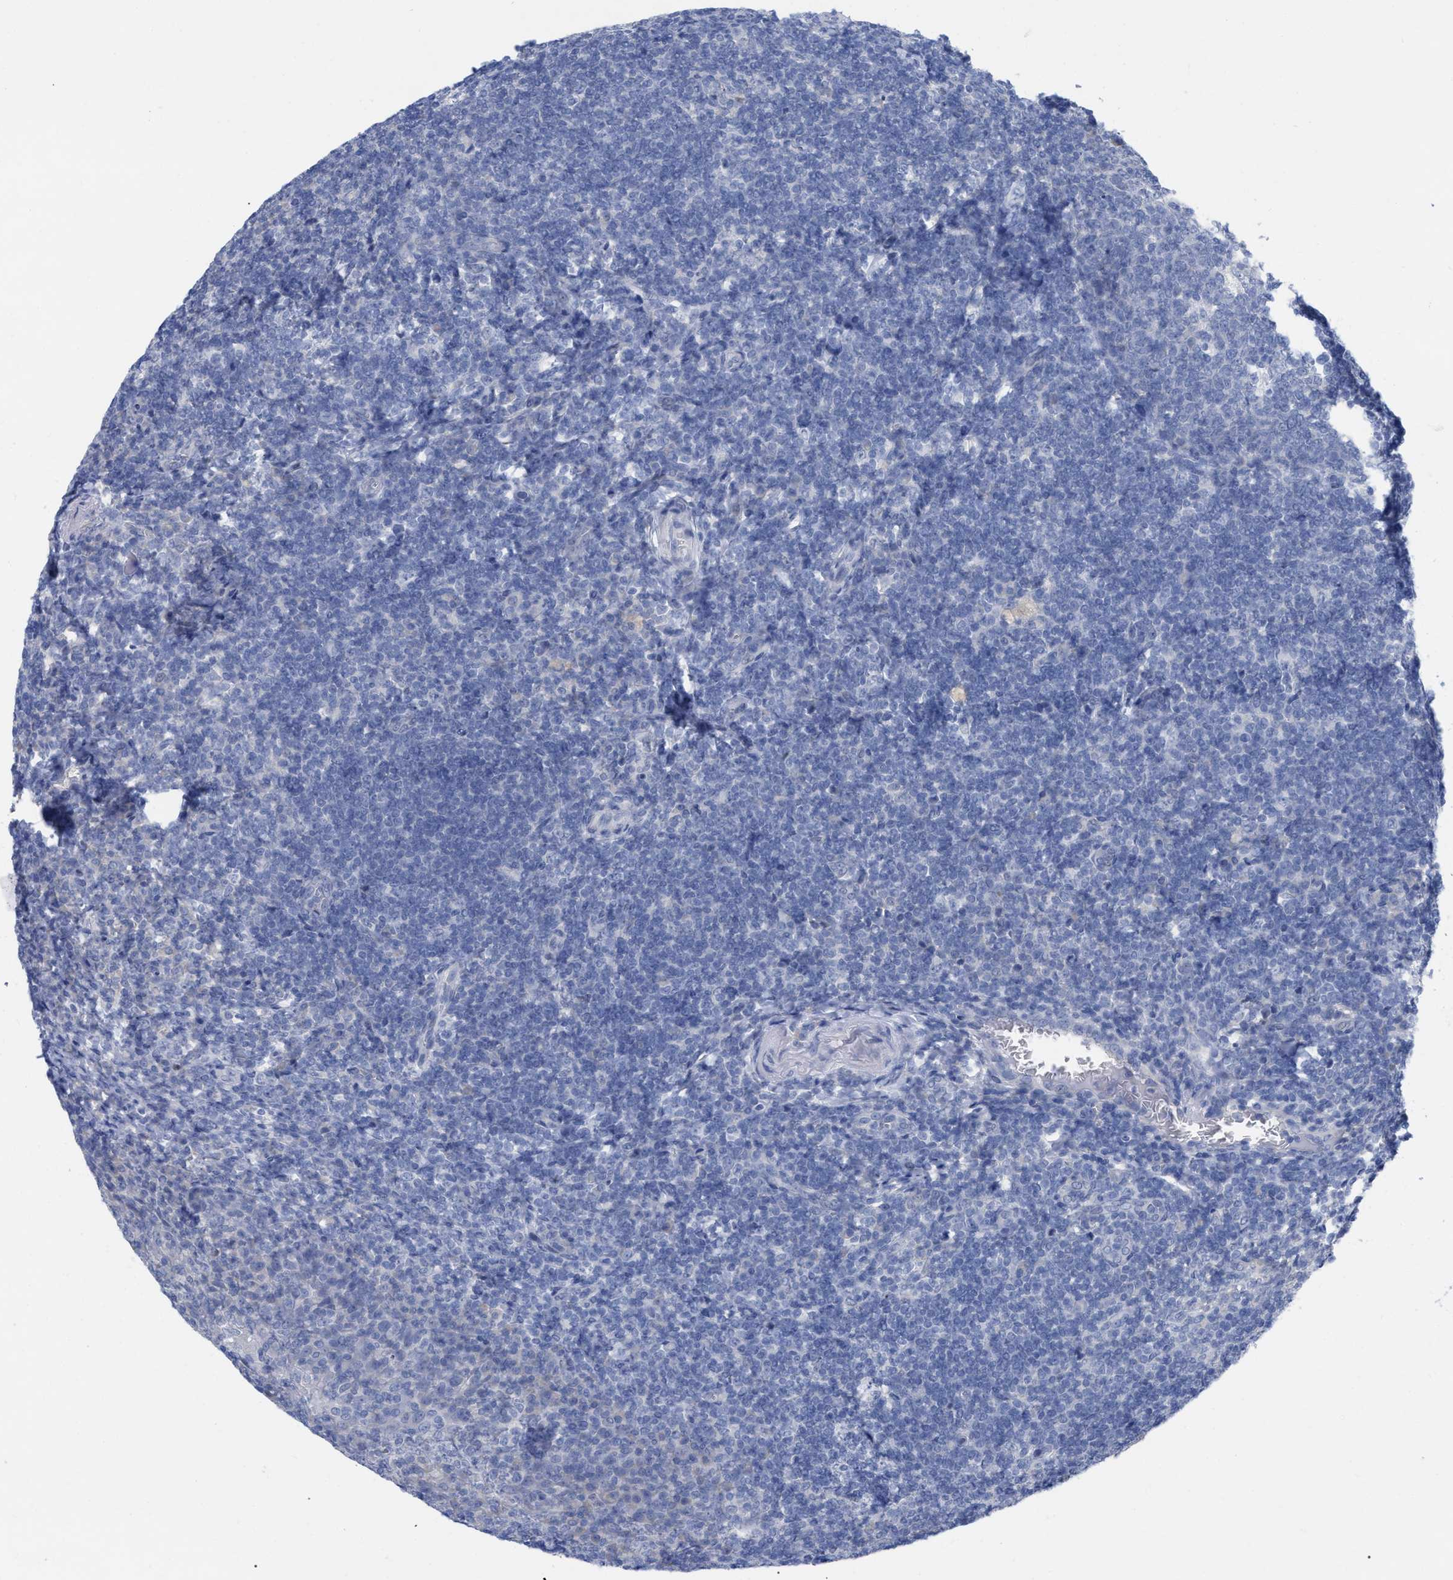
{"staining": {"intensity": "negative", "quantity": "none", "location": "none"}, "tissue": "tonsil", "cell_type": "Germinal center cells", "image_type": "normal", "snomed": [{"axis": "morphology", "description": "Normal tissue, NOS"}, {"axis": "topography", "description": "Tonsil"}], "caption": "Immunohistochemical staining of benign human tonsil reveals no significant staining in germinal center cells.", "gene": "HAPLN1", "patient": {"sex": "male", "age": 37}}